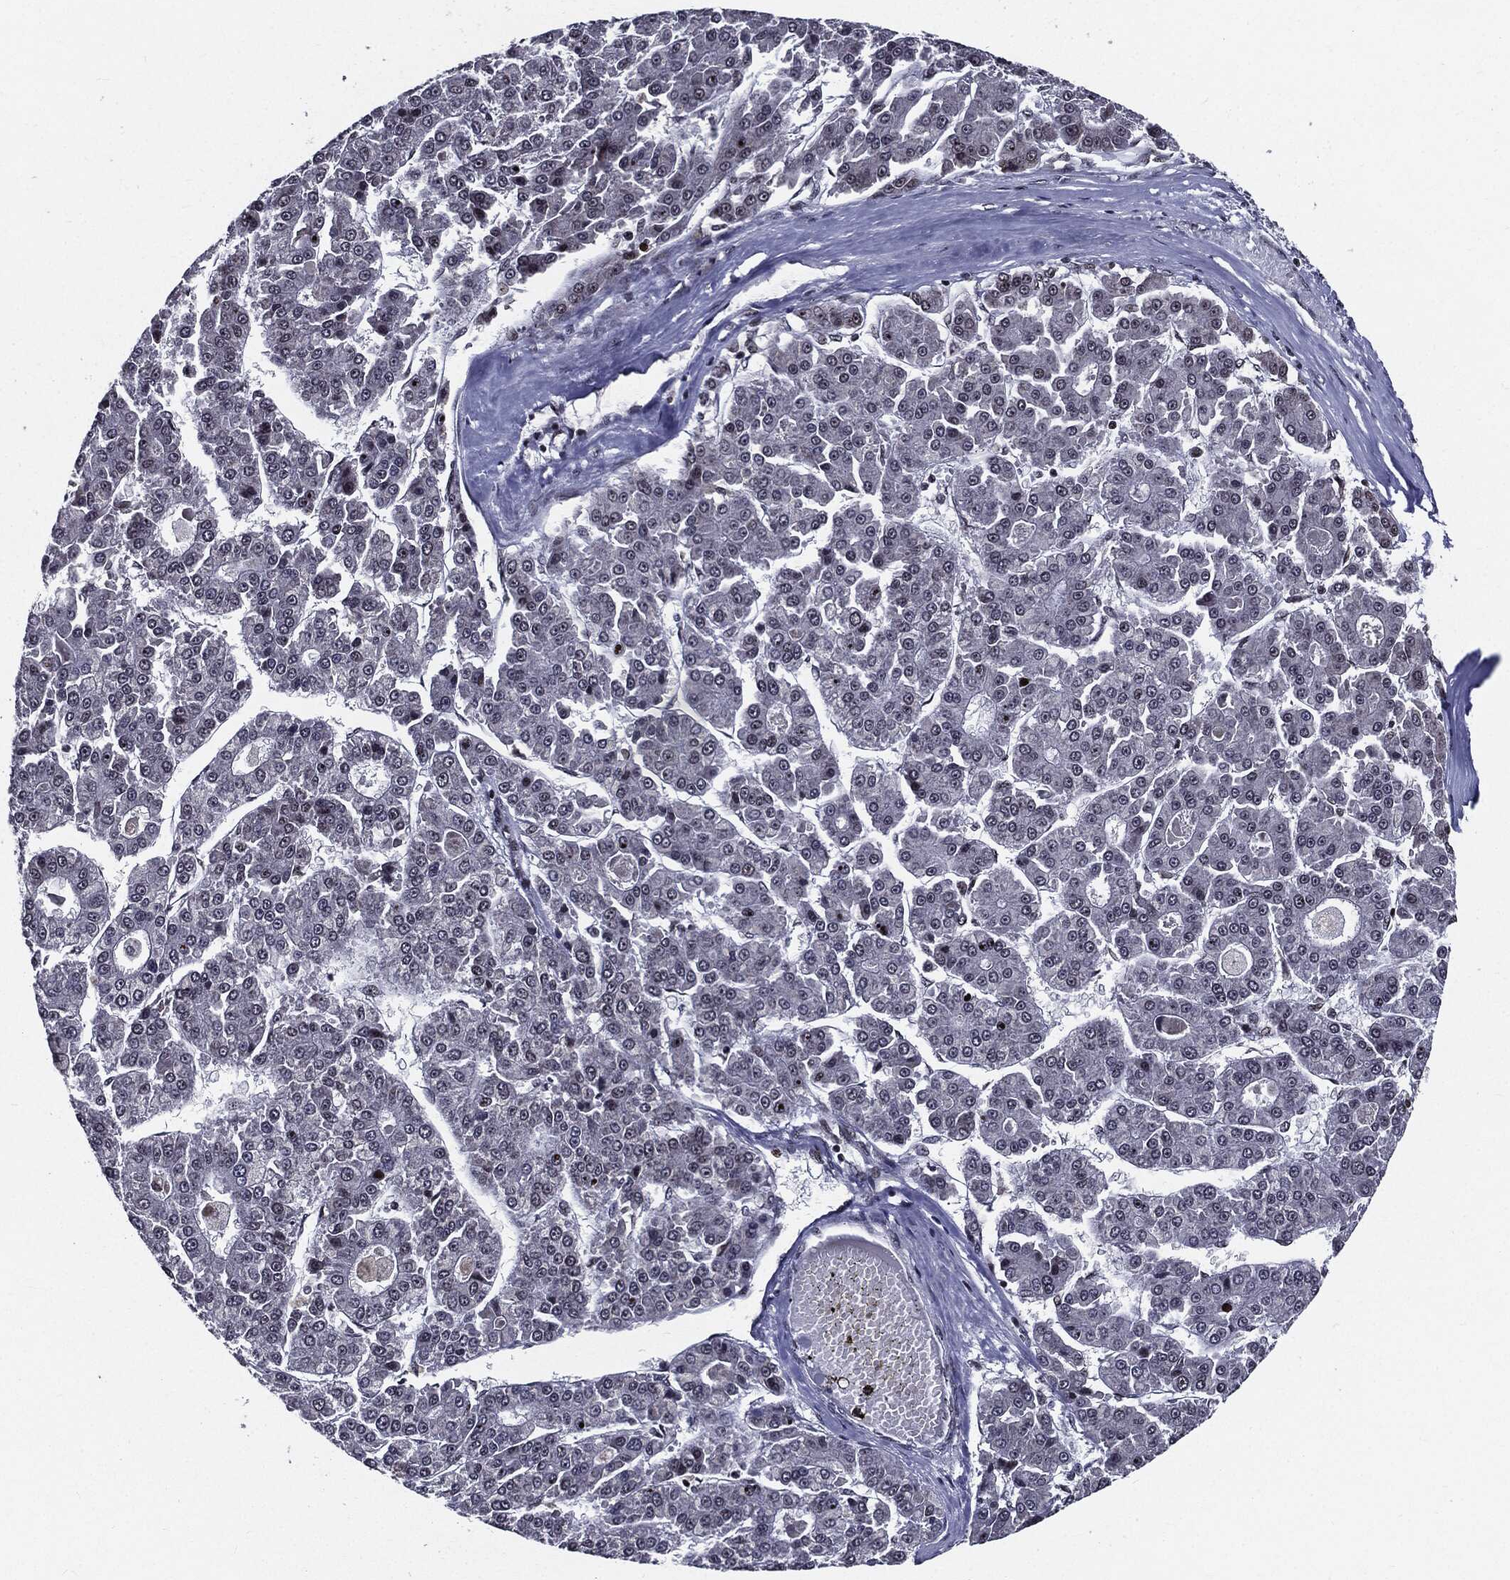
{"staining": {"intensity": "negative", "quantity": "none", "location": "none"}, "tissue": "liver cancer", "cell_type": "Tumor cells", "image_type": "cancer", "snomed": [{"axis": "morphology", "description": "Carcinoma, Hepatocellular, NOS"}, {"axis": "topography", "description": "Liver"}], "caption": "Immunohistochemical staining of human liver cancer (hepatocellular carcinoma) displays no significant staining in tumor cells. (Stains: DAB immunohistochemistry with hematoxylin counter stain, Microscopy: brightfield microscopy at high magnification).", "gene": "ZFP91", "patient": {"sex": "male", "age": 70}}